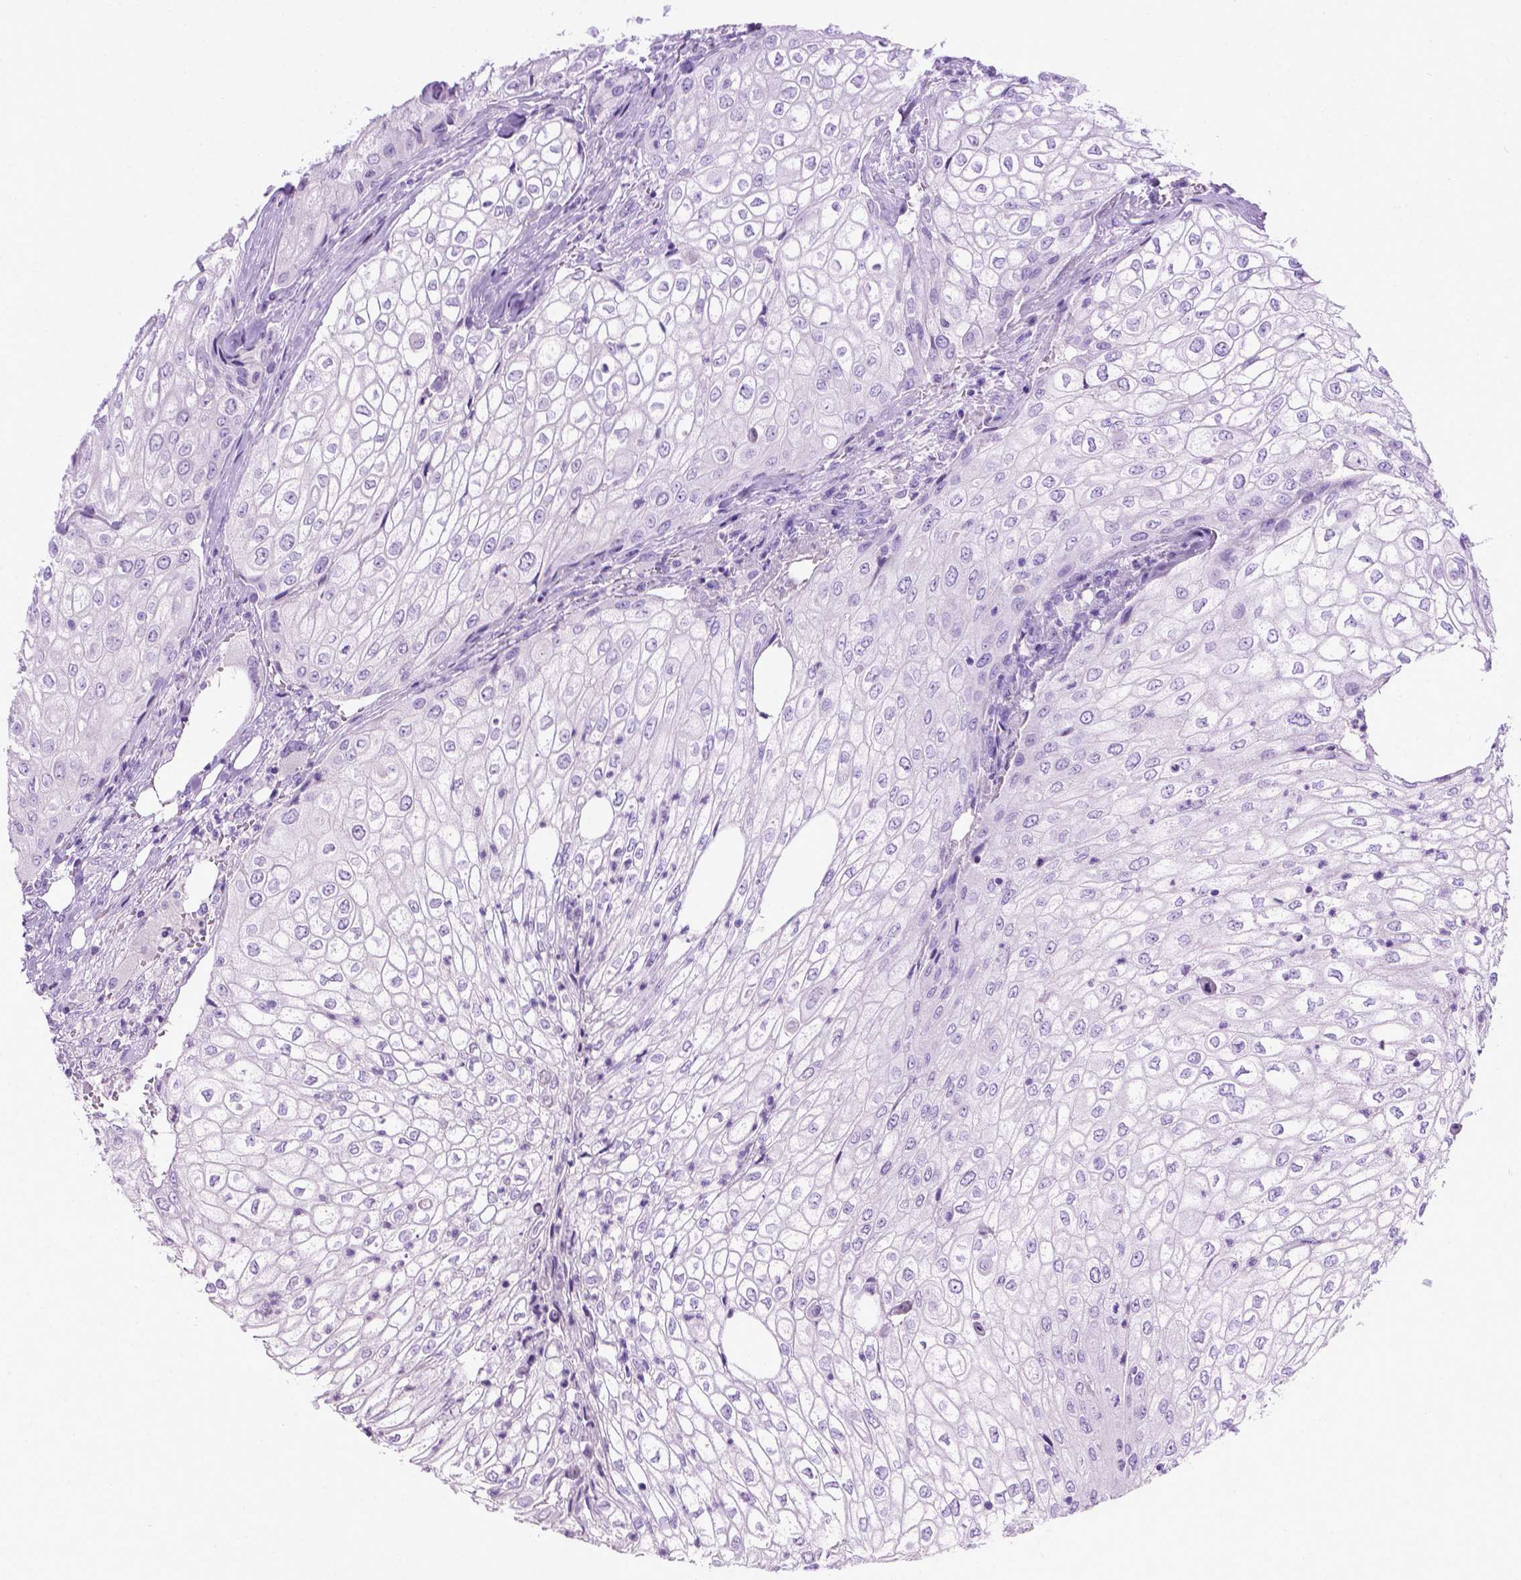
{"staining": {"intensity": "negative", "quantity": "none", "location": "none"}, "tissue": "urothelial cancer", "cell_type": "Tumor cells", "image_type": "cancer", "snomed": [{"axis": "morphology", "description": "Urothelial carcinoma, High grade"}, {"axis": "topography", "description": "Urinary bladder"}], "caption": "DAB (3,3'-diaminobenzidine) immunohistochemical staining of human urothelial carcinoma (high-grade) displays no significant expression in tumor cells. Nuclei are stained in blue.", "gene": "LELP1", "patient": {"sex": "male", "age": 62}}